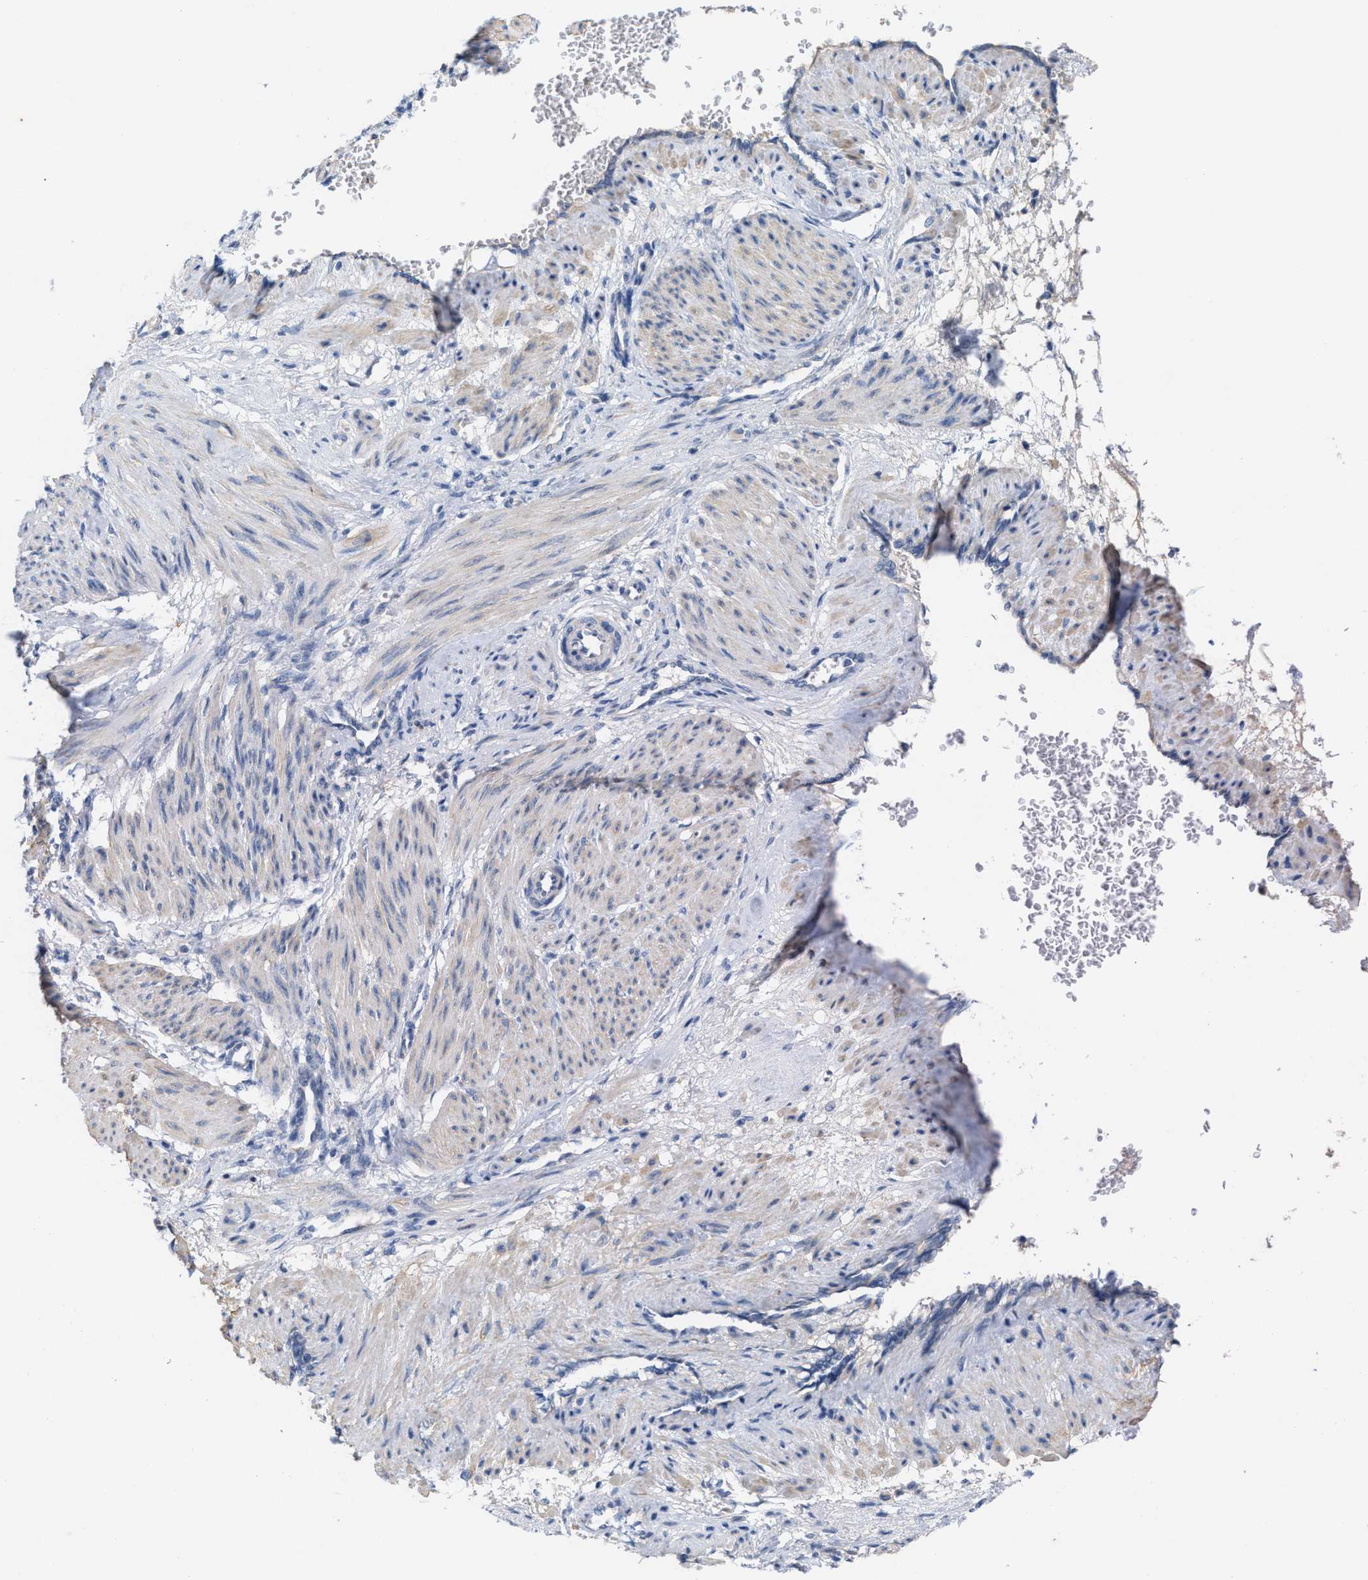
{"staining": {"intensity": "weak", "quantity": "<25%", "location": "cytoplasmic/membranous"}, "tissue": "smooth muscle", "cell_type": "Smooth muscle cells", "image_type": "normal", "snomed": [{"axis": "morphology", "description": "Normal tissue, NOS"}, {"axis": "topography", "description": "Endometrium"}], "caption": "Immunohistochemistry (IHC) histopathology image of benign smooth muscle: smooth muscle stained with DAB reveals no significant protein positivity in smooth muscle cells.", "gene": "CPA2", "patient": {"sex": "female", "age": 33}}